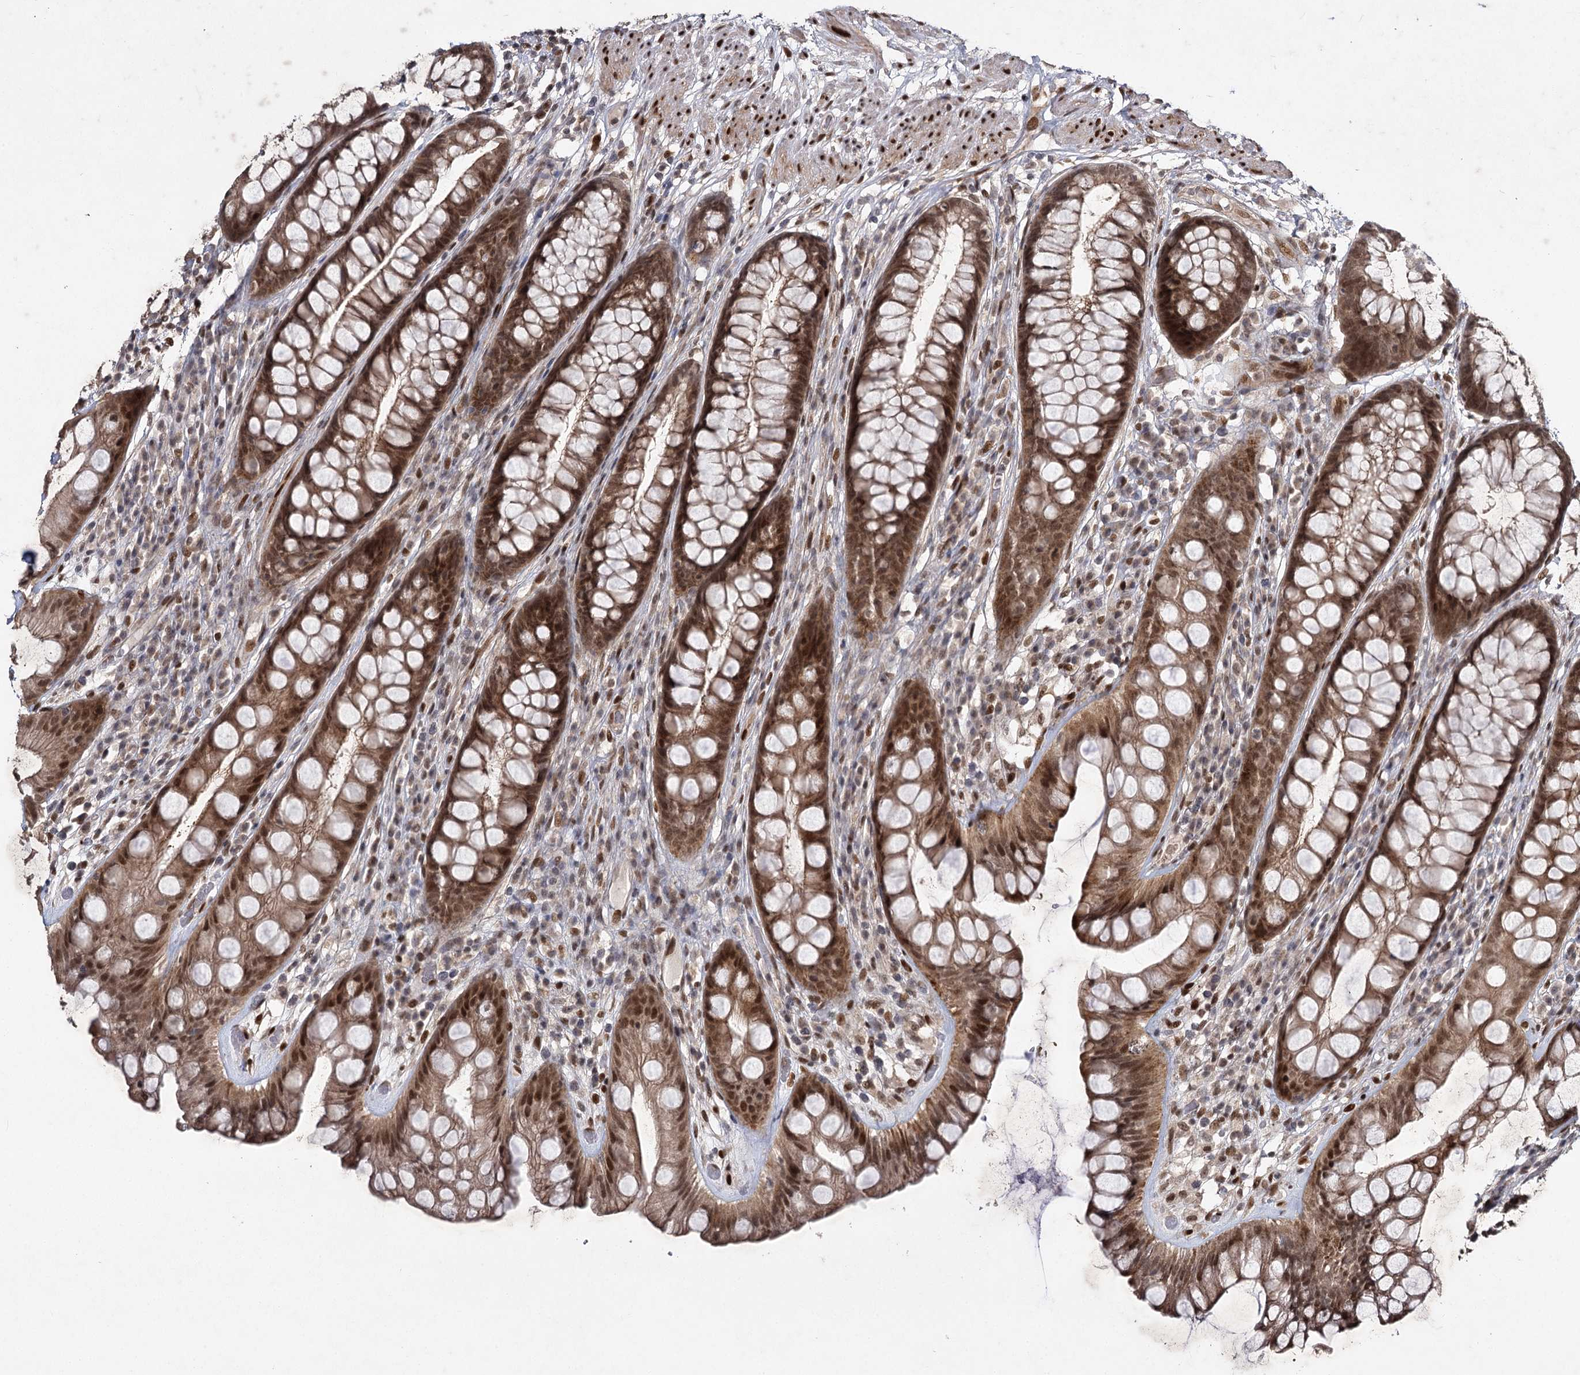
{"staining": {"intensity": "moderate", "quantity": ">75%", "location": "cytoplasmic/membranous,nuclear"}, "tissue": "rectum", "cell_type": "Glandular cells", "image_type": "normal", "snomed": [{"axis": "morphology", "description": "Normal tissue, NOS"}, {"axis": "topography", "description": "Rectum"}], "caption": "Immunohistochemical staining of normal human rectum demonstrates >75% levels of moderate cytoplasmic/membranous,nuclear protein expression in approximately >75% of glandular cells.", "gene": "DCUN1D4", "patient": {"sex": "male", "age": 74}}